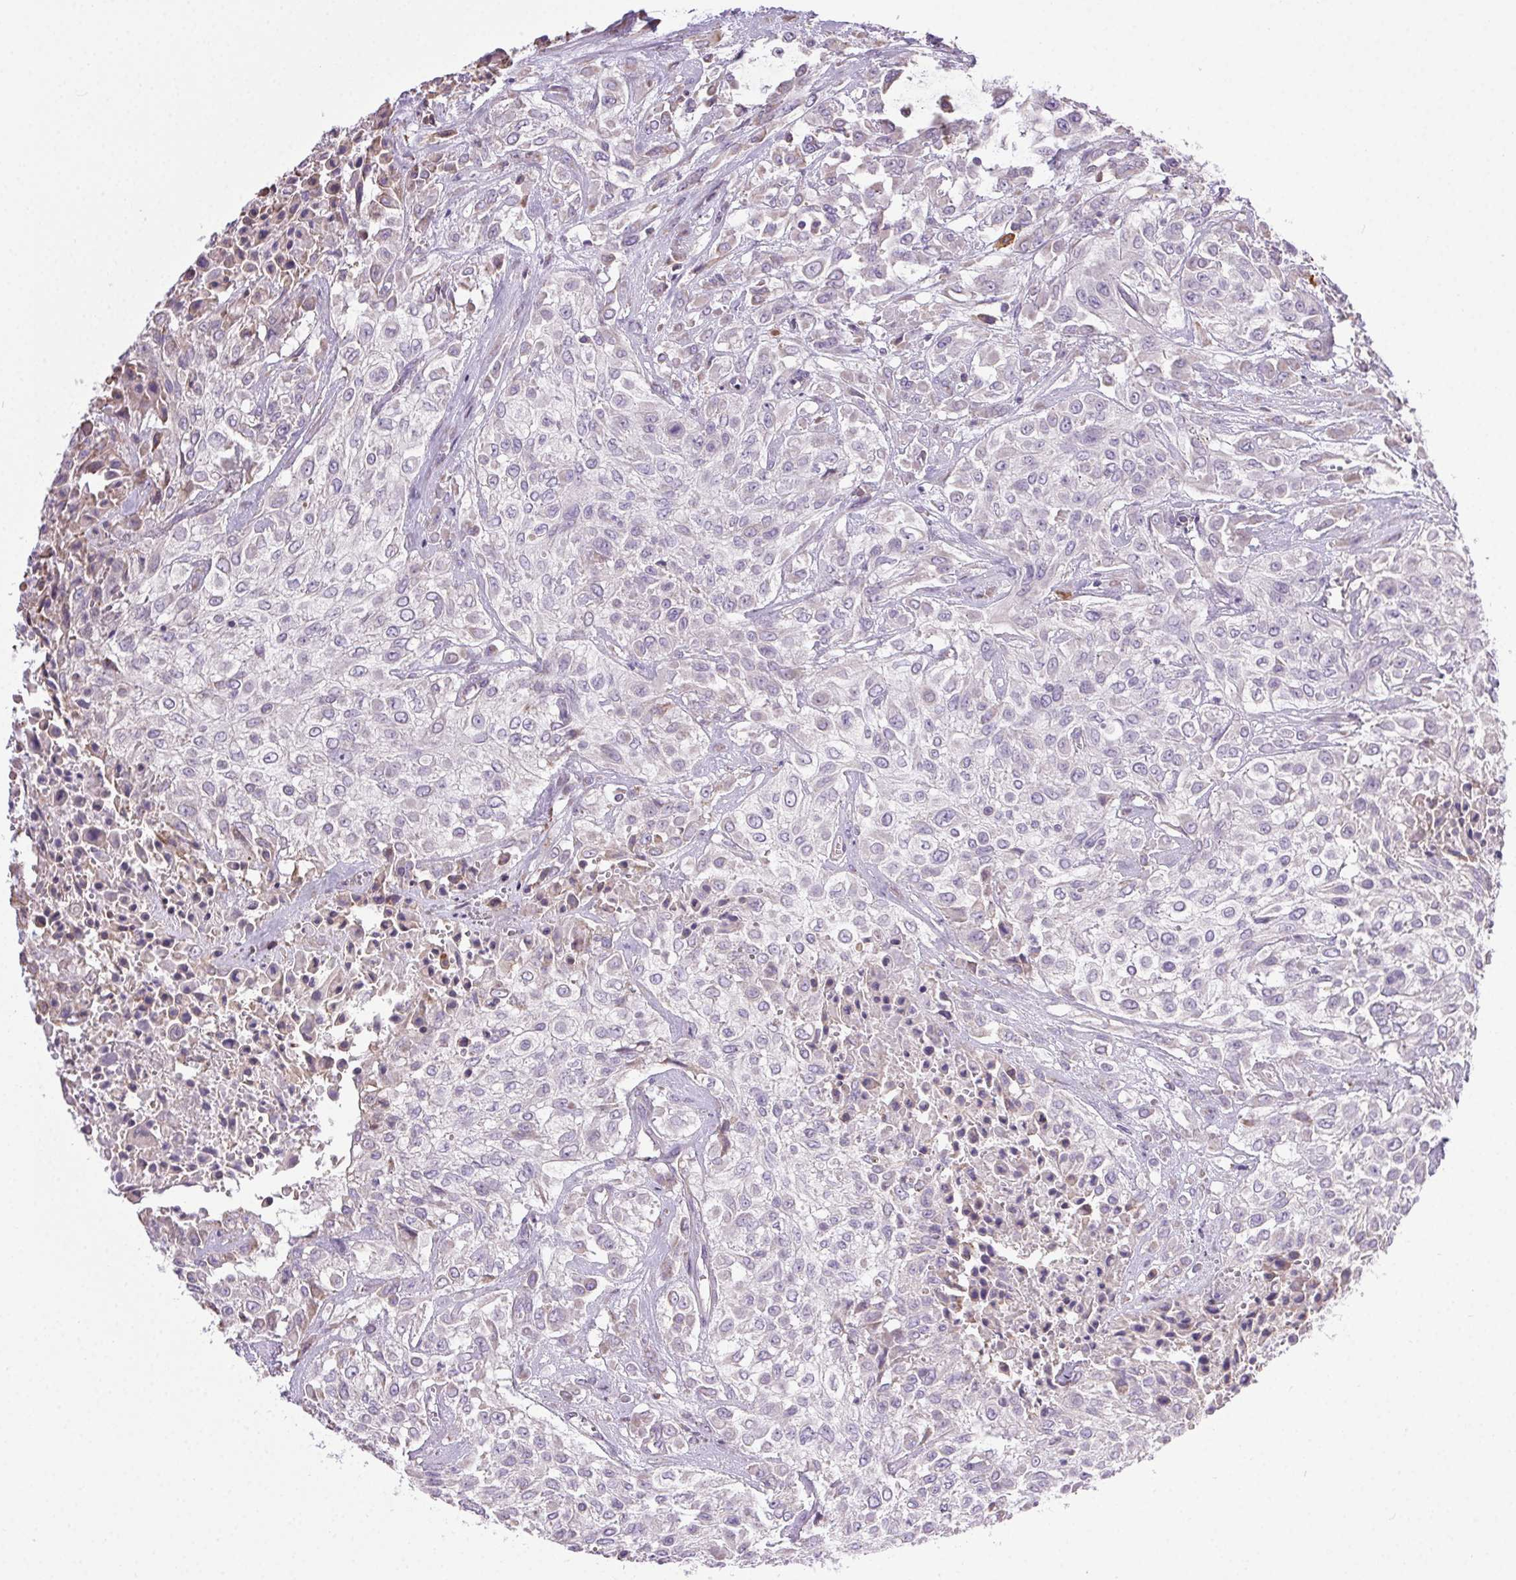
{"staining": {"intensity": "negative", "quantity": "none", "location": "none"}, "tissue": "urothelial cancer", "cell_type": "Tumor cells", "image_type": "cancer", "snomed": [{"axis": "morphology", "description": "Urothelial carcinoma, High grade"}, {"axis": "topography", "description": "Urinary bladder"}], "caption": "IHC image of high-grade urothelial carcinoma stained for a protein (brown), which displays no positivity in tumor cells.", "gene": "SNX31", "patient": {"sex": "male", "age": 57}}